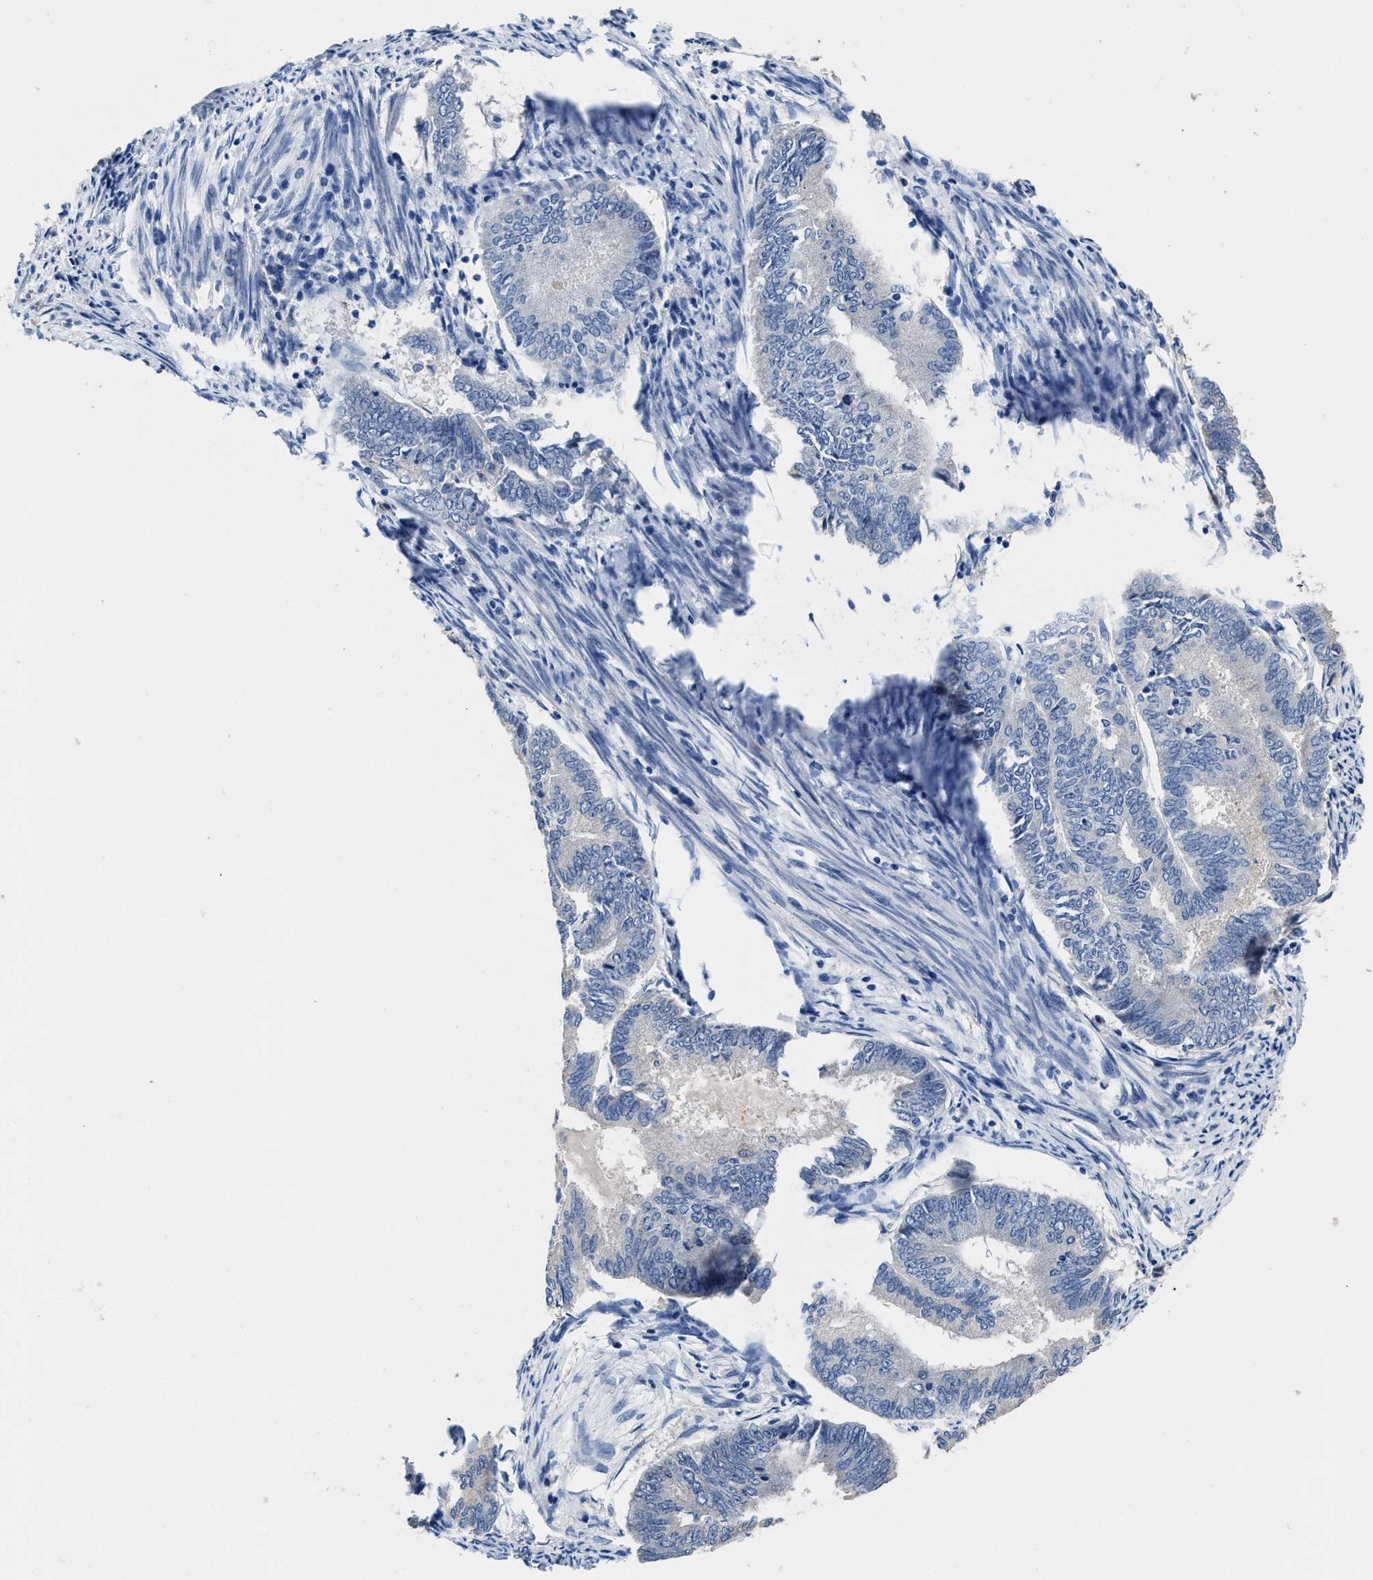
{"staining": {"intensity": "negative", "quantity": "none", "location": "none"}, "tissue": "endometrial cancer", "cell_type": "Tumor cells", "image_type": "cancer", "snomed": [{"axis": "morphology", "description": "Adenocarcinoma, NOS"}, {"axis": "topography", "description": "Endometrium"}], "caption": "DAB immunohistochemical staining of human endometrial cancer (adenocarcinoma) reveals no significant positivity in tumor cells.", "gene": "HOOK1", "patient": {"sex": "female", "age": 86}}